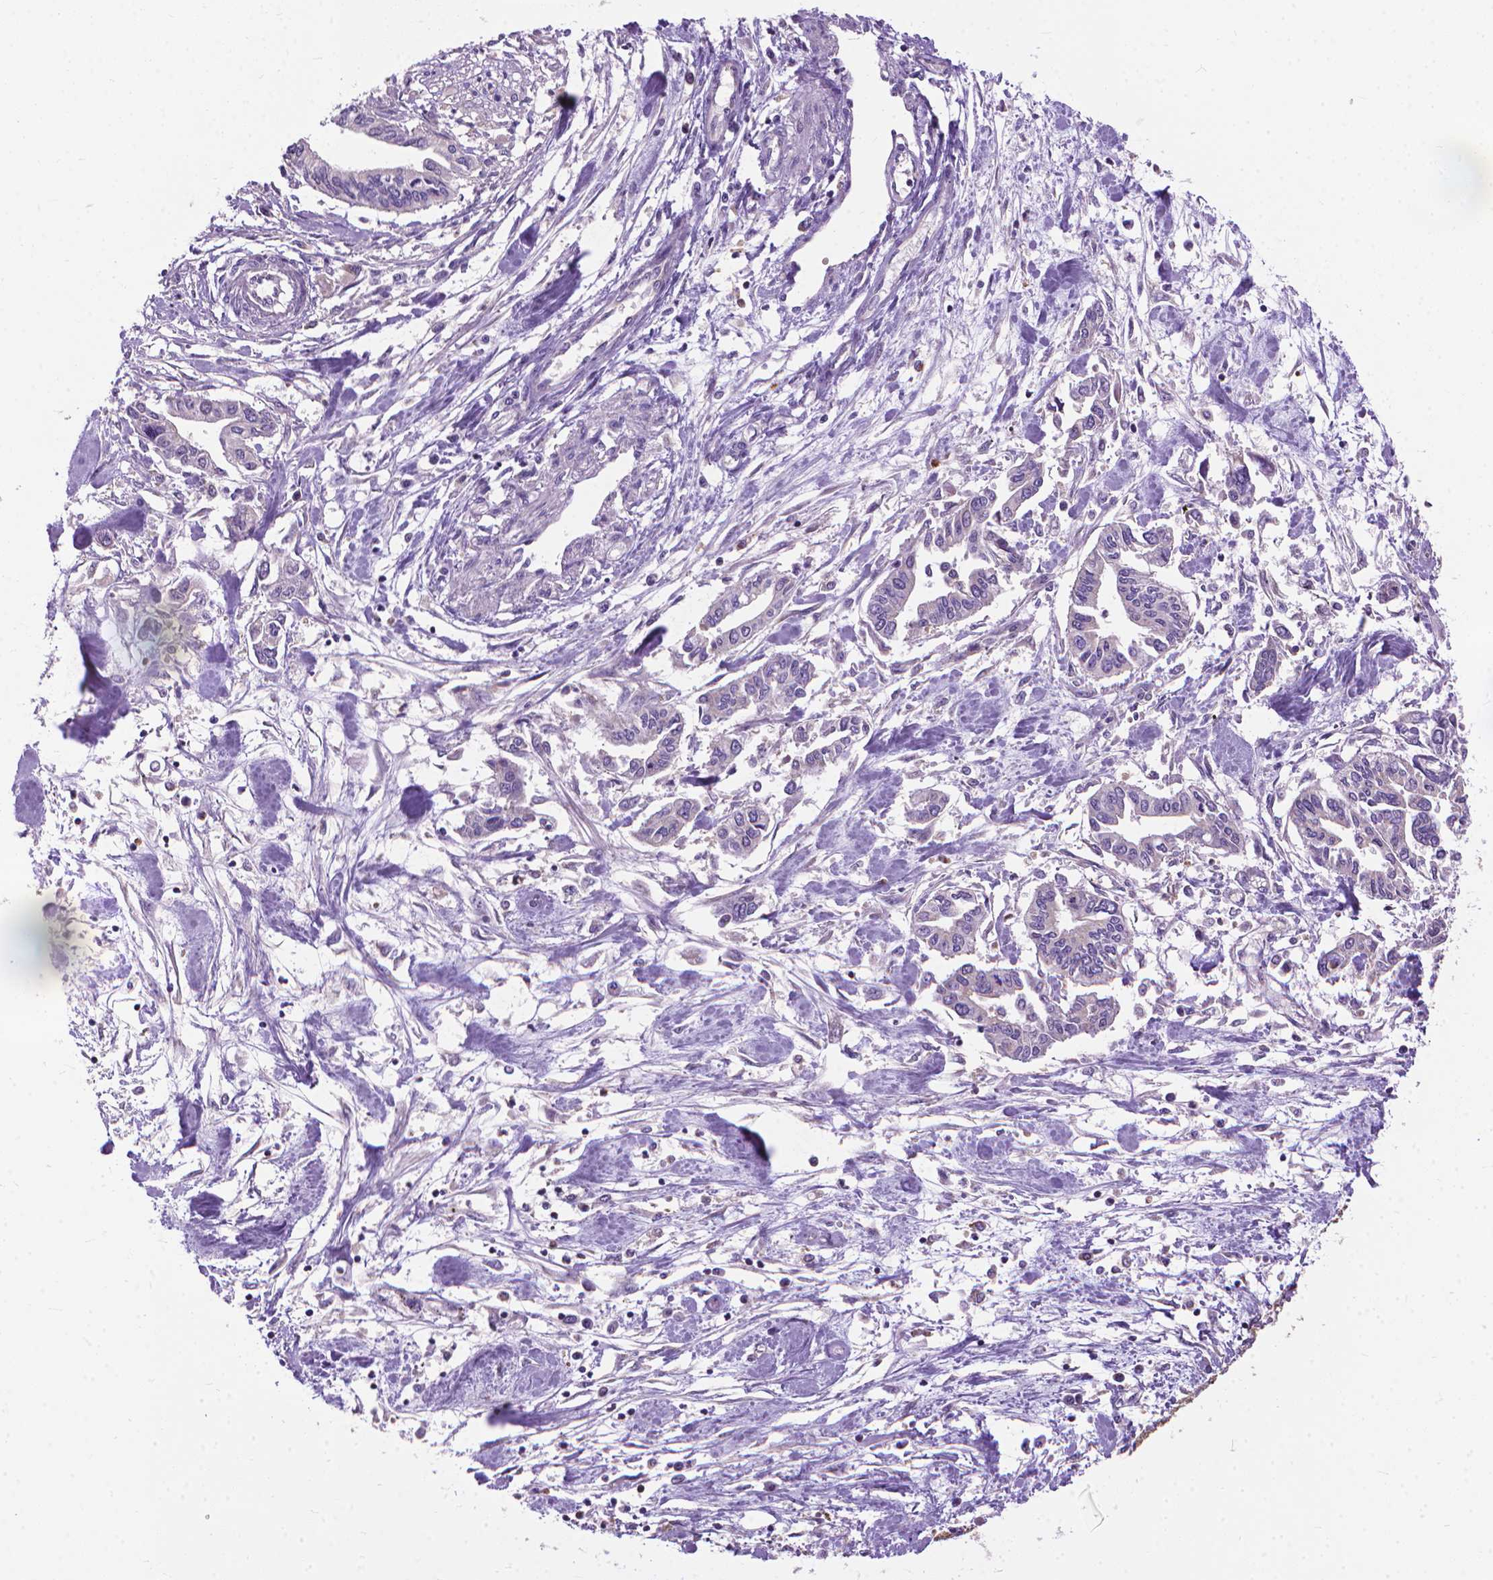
{"staining": {"intensity": "negative", "quantity": "none", "location": "none"}, "tissue": "pancreatic cancer", "cell_type": "Tumor cells", "image_type": "cancer", "snomed": [{"axis": "morphology", "description": "Adenocarcinoma, NOS"}, {"axis": "topography", "description": "Pancreas"}], "caption": "The histopathology image demonstrates no significant positivity in tumor cells of adenocarcinoma (pancreatic).", "gene": "SYN1", "patient": {"sex": "male", "age": 60}}